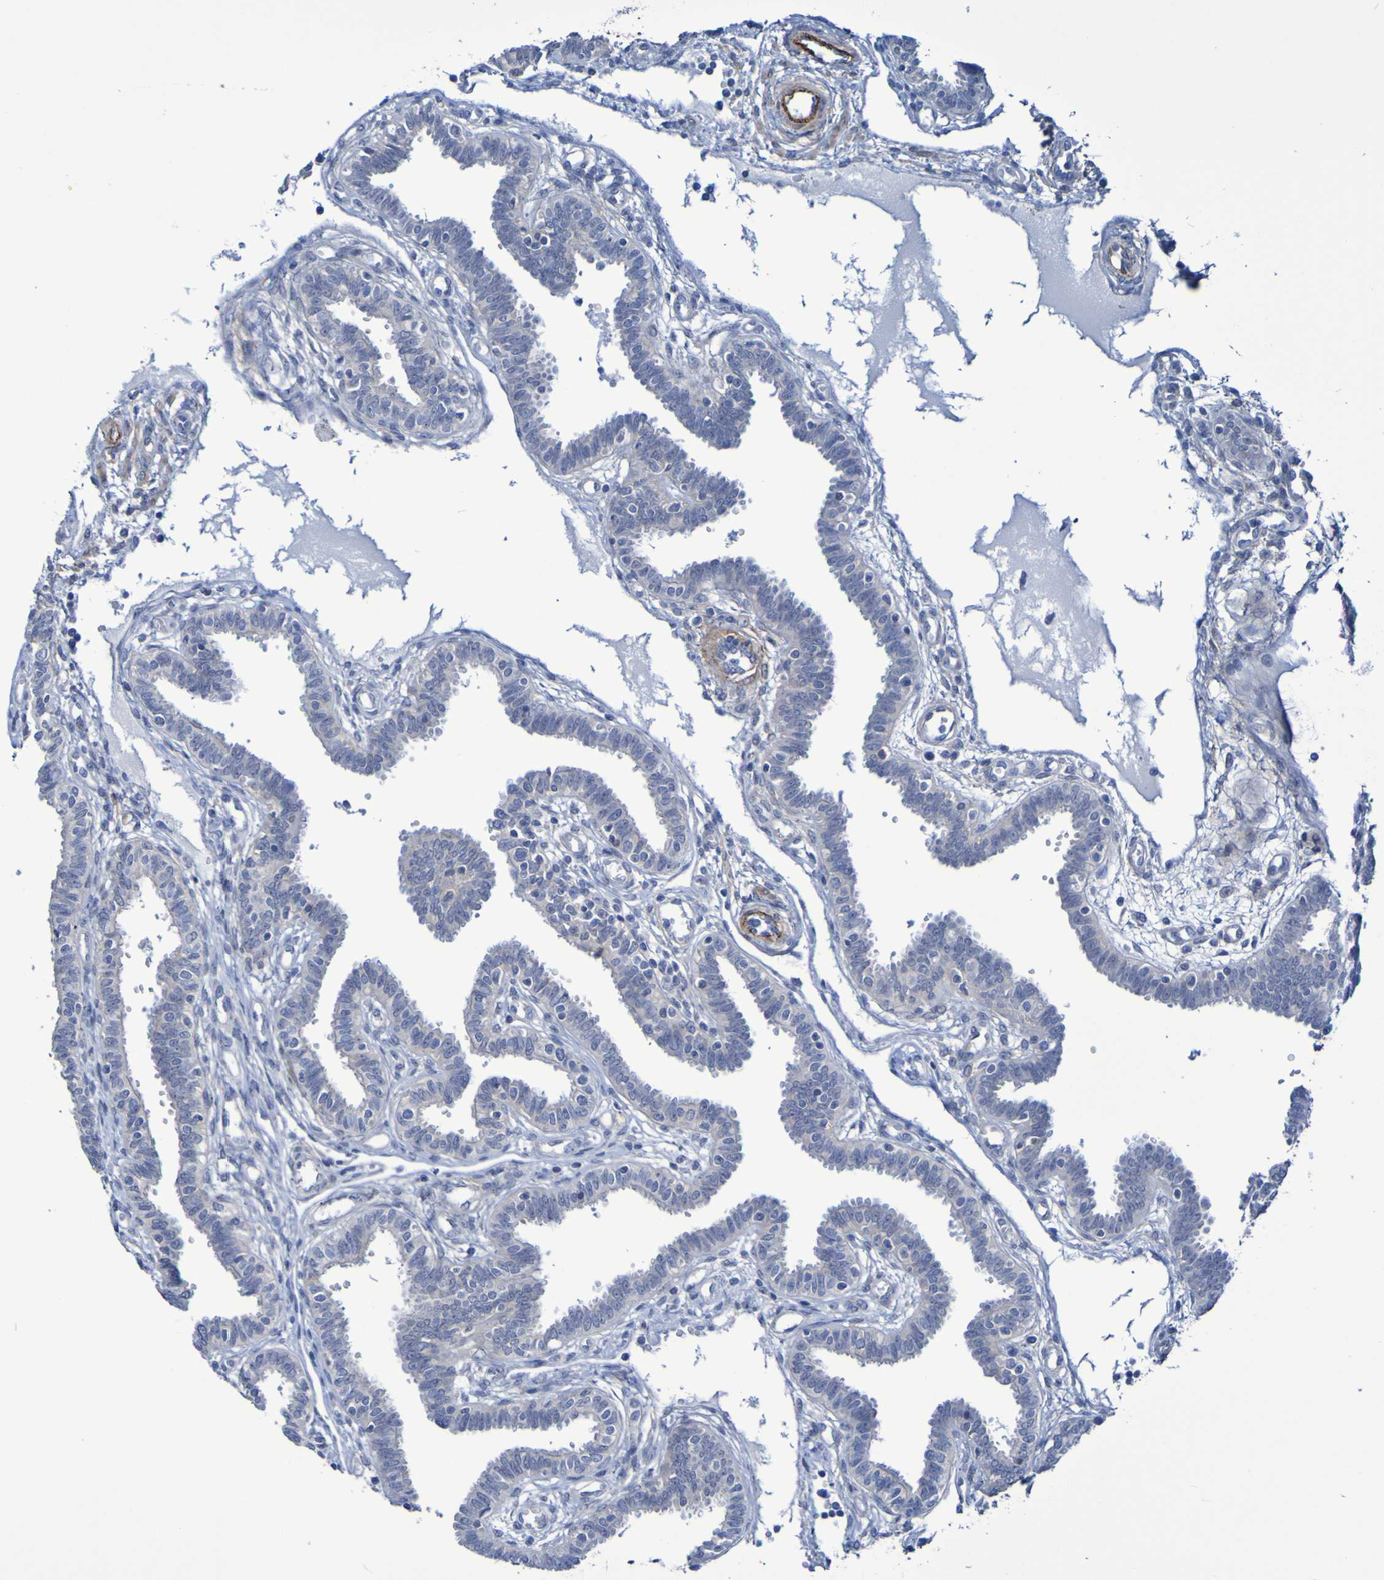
{"staining": {"intensity": "weak", "quantity": "<25%", "location": "cytoplasmic/membranous"}, "tissue": "fallopian tube", "cell_type": "Glandular cells", "image_type": "normal", "snomed": [{"axis": "morphology", "description": "Normal tissue, NOS"}, {"axis": "topography", "description": "Fallopian tube"}], "caption": "IHC image of unremarkable fallopian tube stained for a protein (brown), which shows no staining in glandular cells.", "gene": "LPP", "patient": {"sex": "female", "age": 32}}